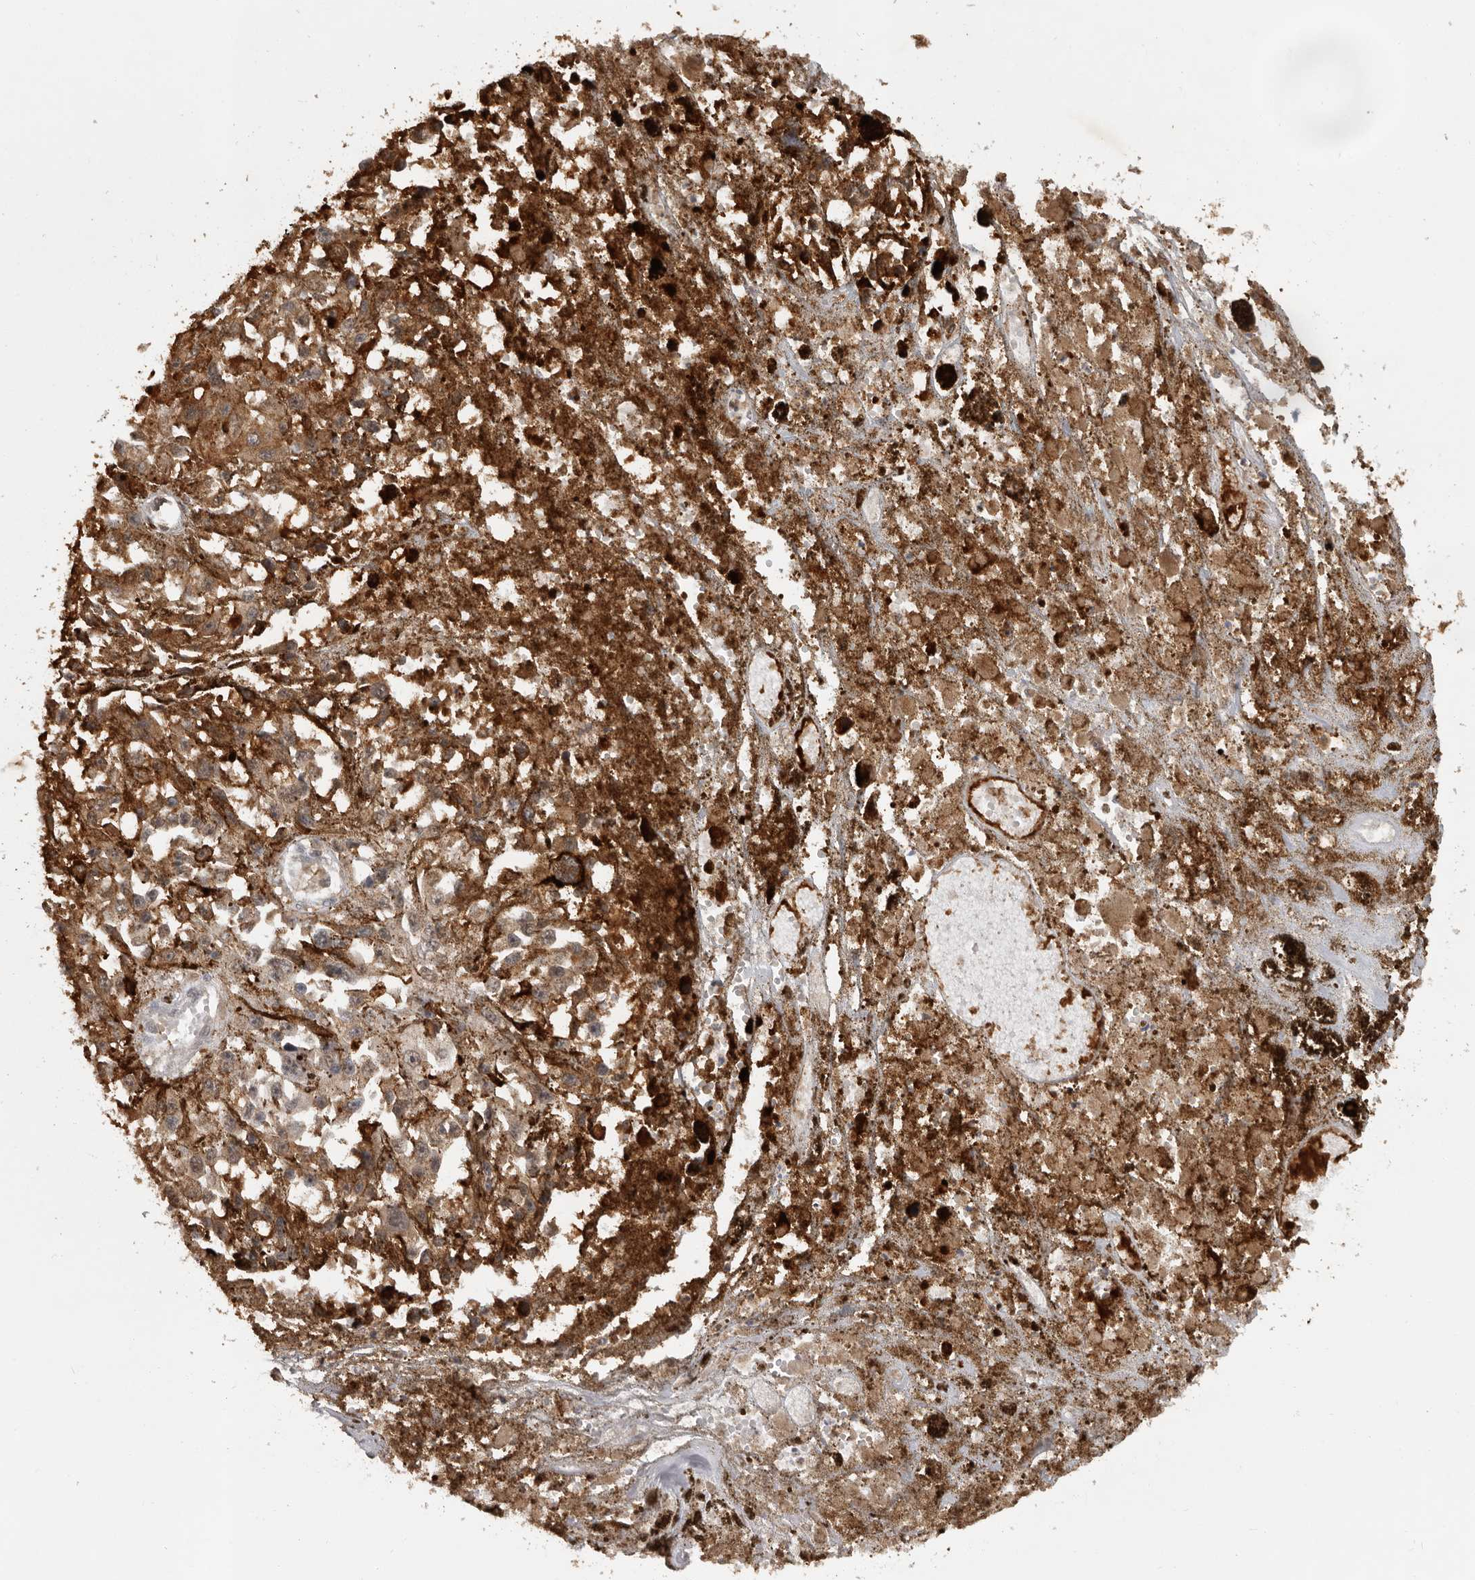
{"staining": {"intensity": "moderate", "quantity": ">75%", "location": "cytoplasmic/membranous"}, "tissue": "melanoma", "cell_type": "Tumor cells", "image_type": "cancer", "snomed": [{"axis": "morphology", "description": "Malignant melanoma, Metastatic site"}, {"axis": "topography", "description": "Lymph node"}], "caption": "Melanoma stained for a protein (brown) displays moderate cytoplasmic/membranous positive expression in about >75% of tumor cells.", "gene": "MTF1", "patient": {"sex": "male", "age": 59}}